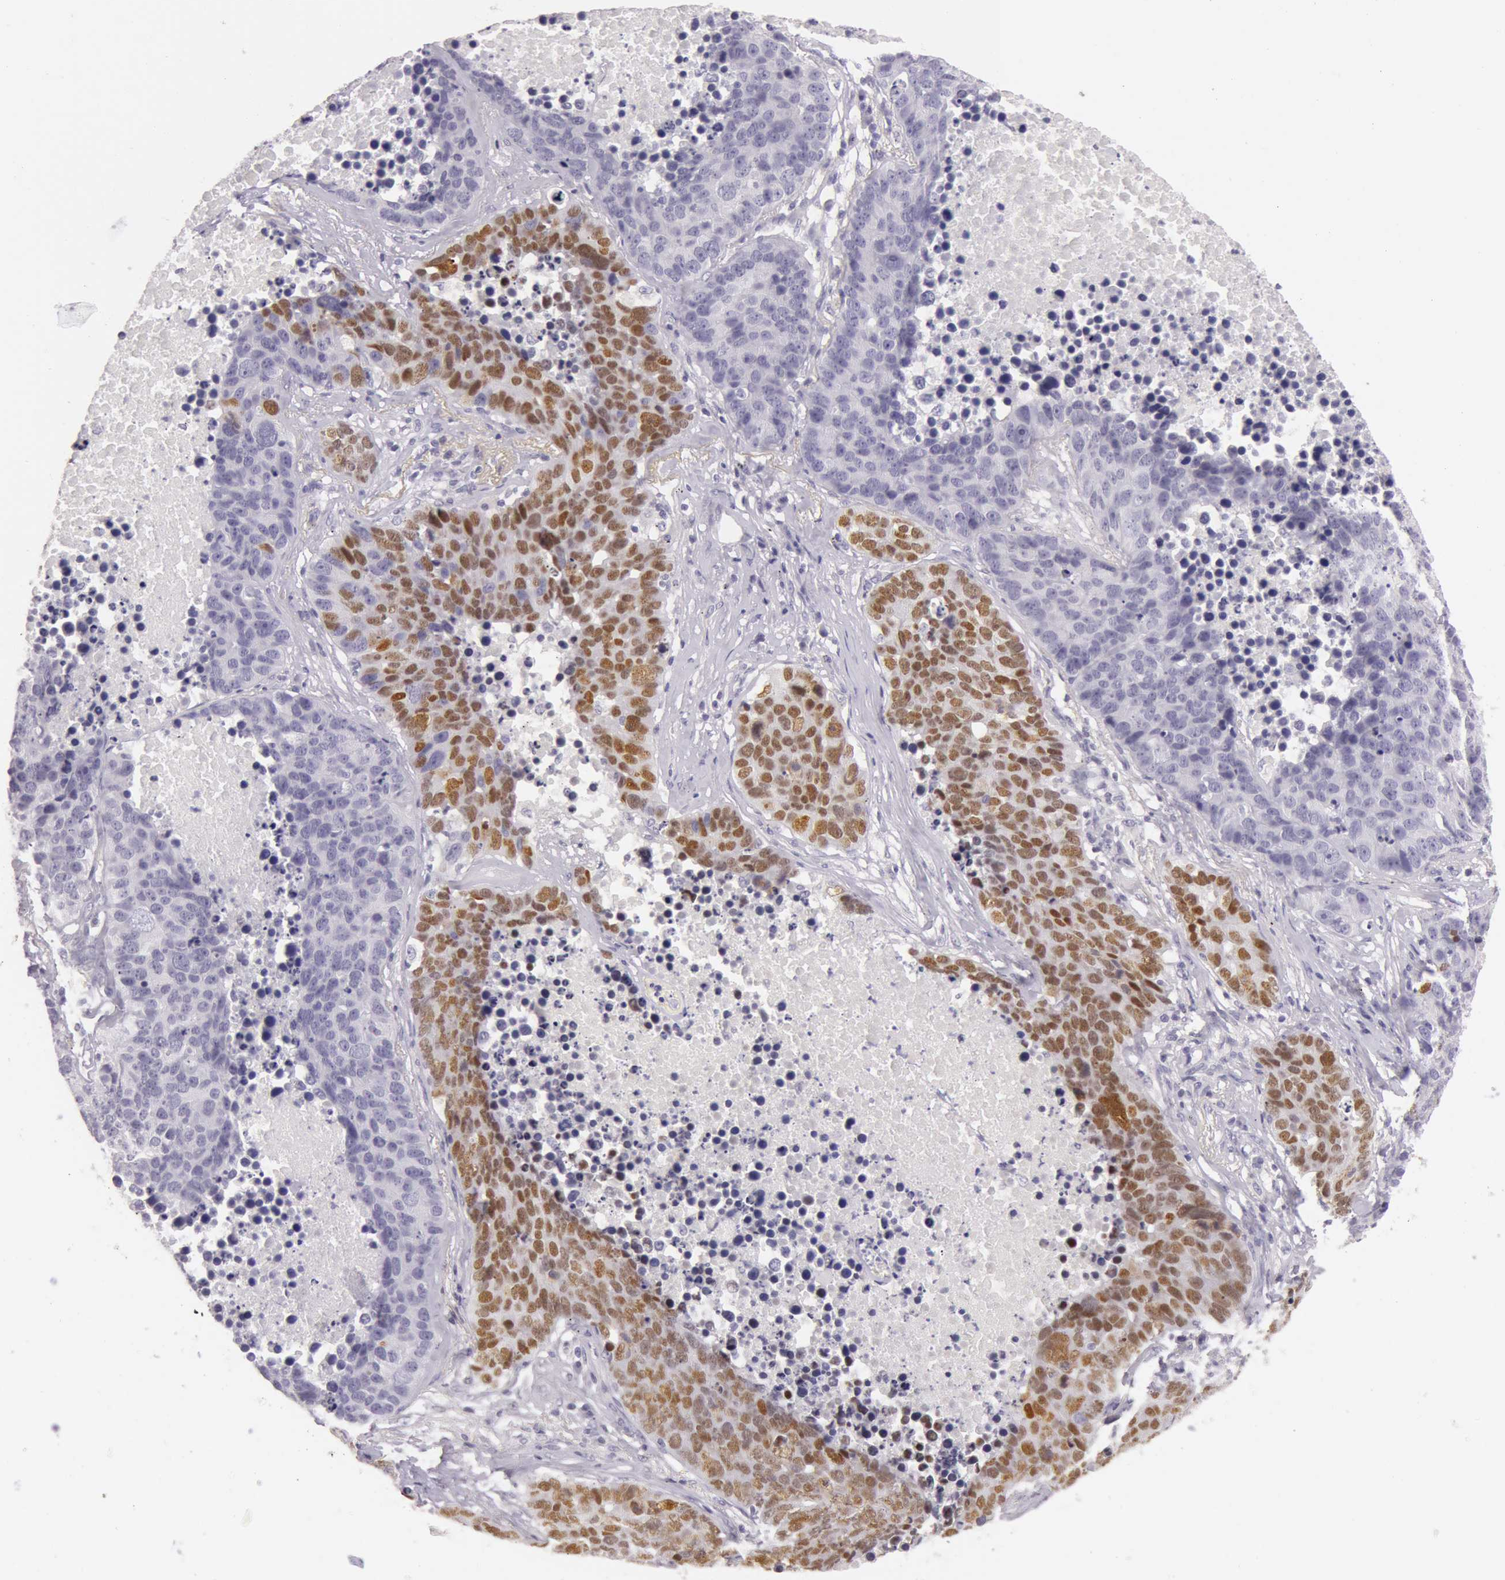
{"staining": {"intensity": "moderate", "quantity": ">75%", "location": "nuclear"}, "tissue": "lung cancer", "cell_type": "Tumor cells", "image_type": "cancer", "snomed": [{"axis": "morphology", "description": "Carcinoid, malignant, NOS"}, {"axis": "topography", "description": "Lung"}], "caption": "Protein staining of lung cancer tissue demonstrates moderate nuclear positivity in approximately >75% of tumor cells.", "gene": "RBMY1F", "patient": {"sex": "male", "age": 60}}